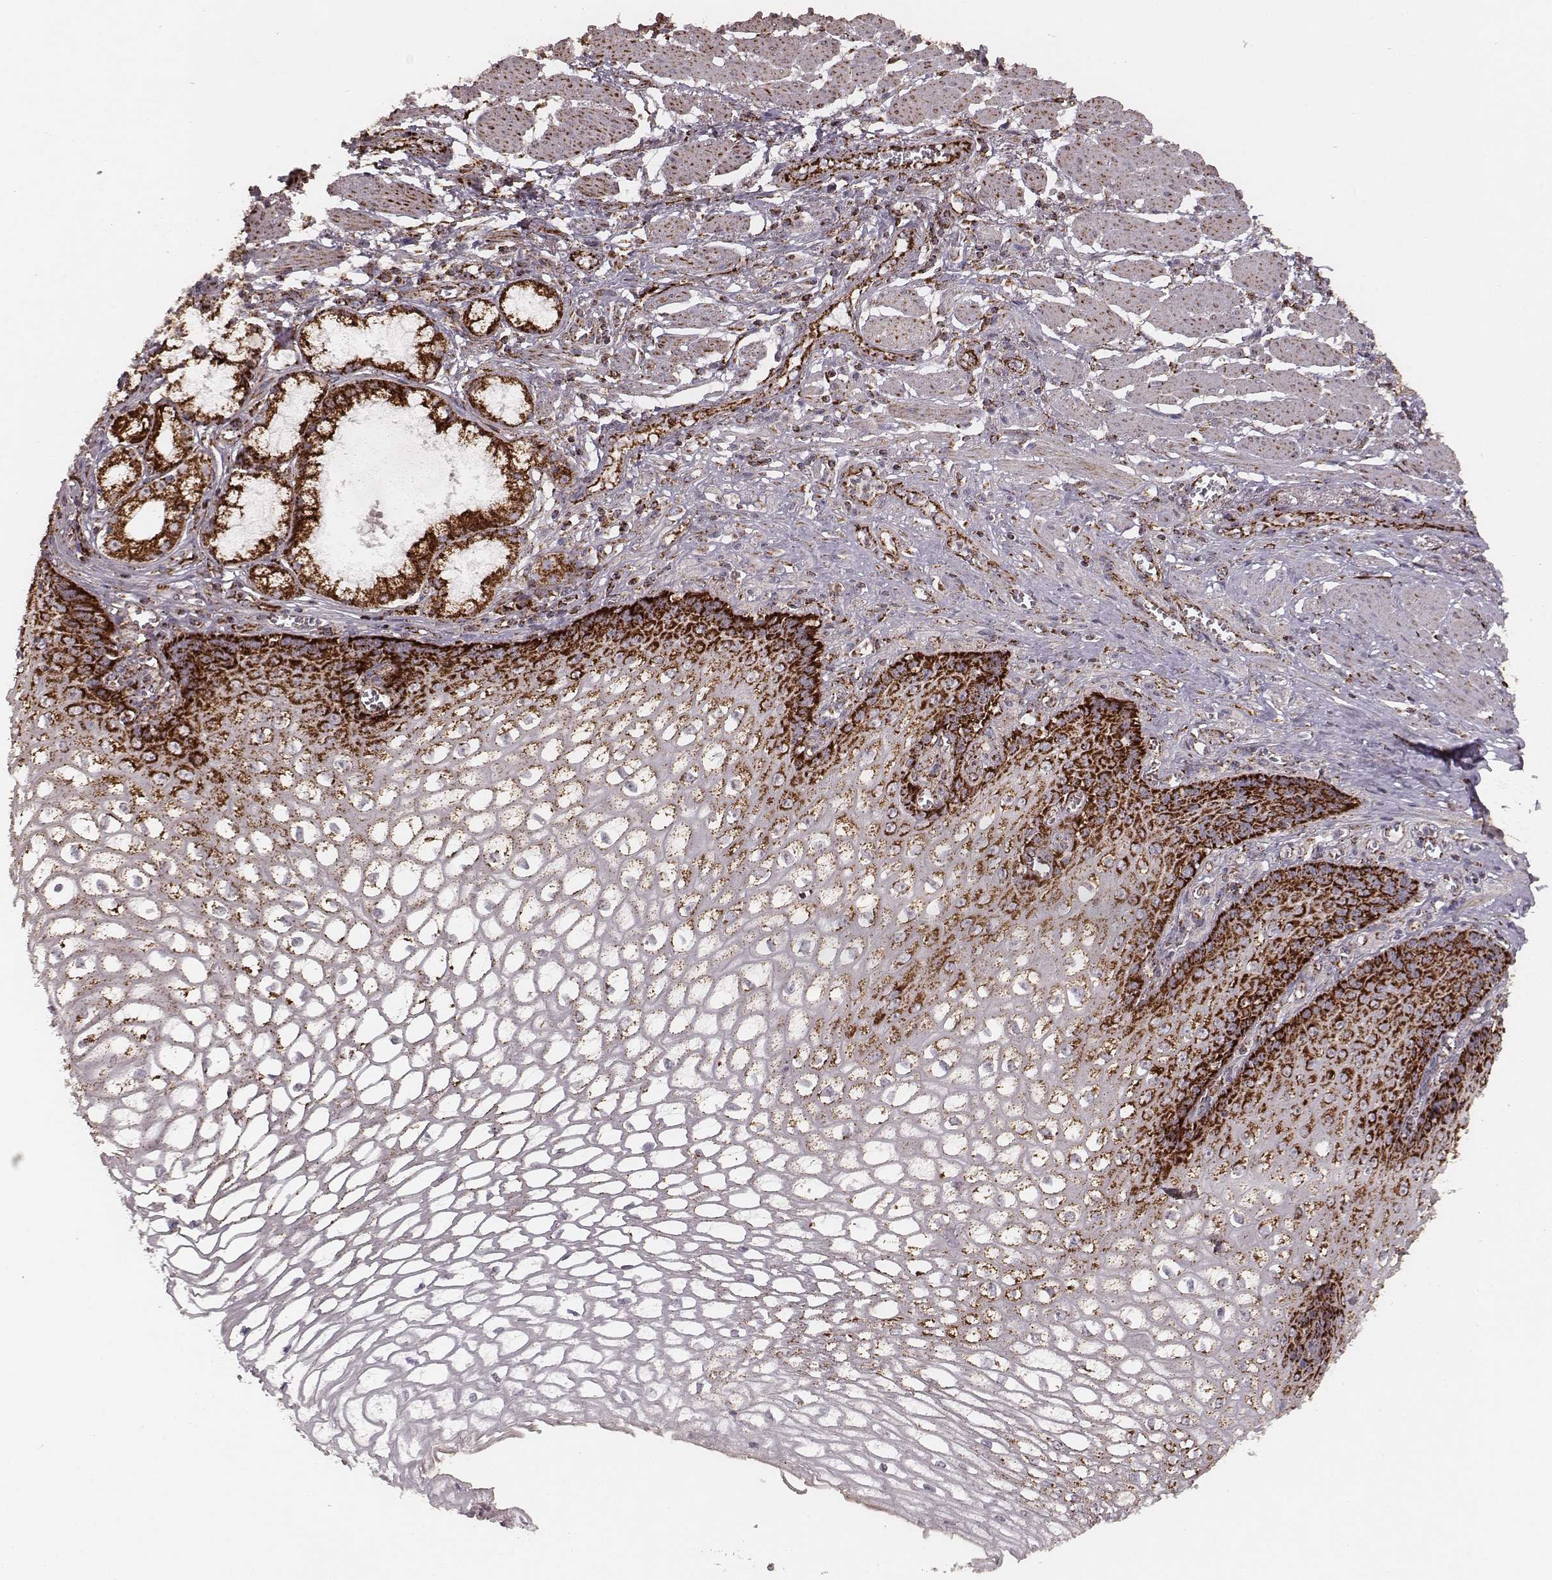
{"staining": {"intensity": "strong", "quantity": ">75%", "location": "cytoplasmic/membranous"}, "tissue": "esophagus", "cell_type": "Squamous epithelial cells", "image_type": "normal", "snomed": [{"axis": "morphology", "description": "Normal tissue, NOS"}, {"axis": "topography", "description": "Esophagus"}], "caption": "Immunohistochemical staining of normal human esophagus reveals high levels of strong cytoplasmic/membranous expression in about >75% of squamous epithelial cells. (brown staining indicates protein expression, while blue staining denotes nuclei).", "gene": "TUFM", "patient": {"sex": "male", "age": 58}}